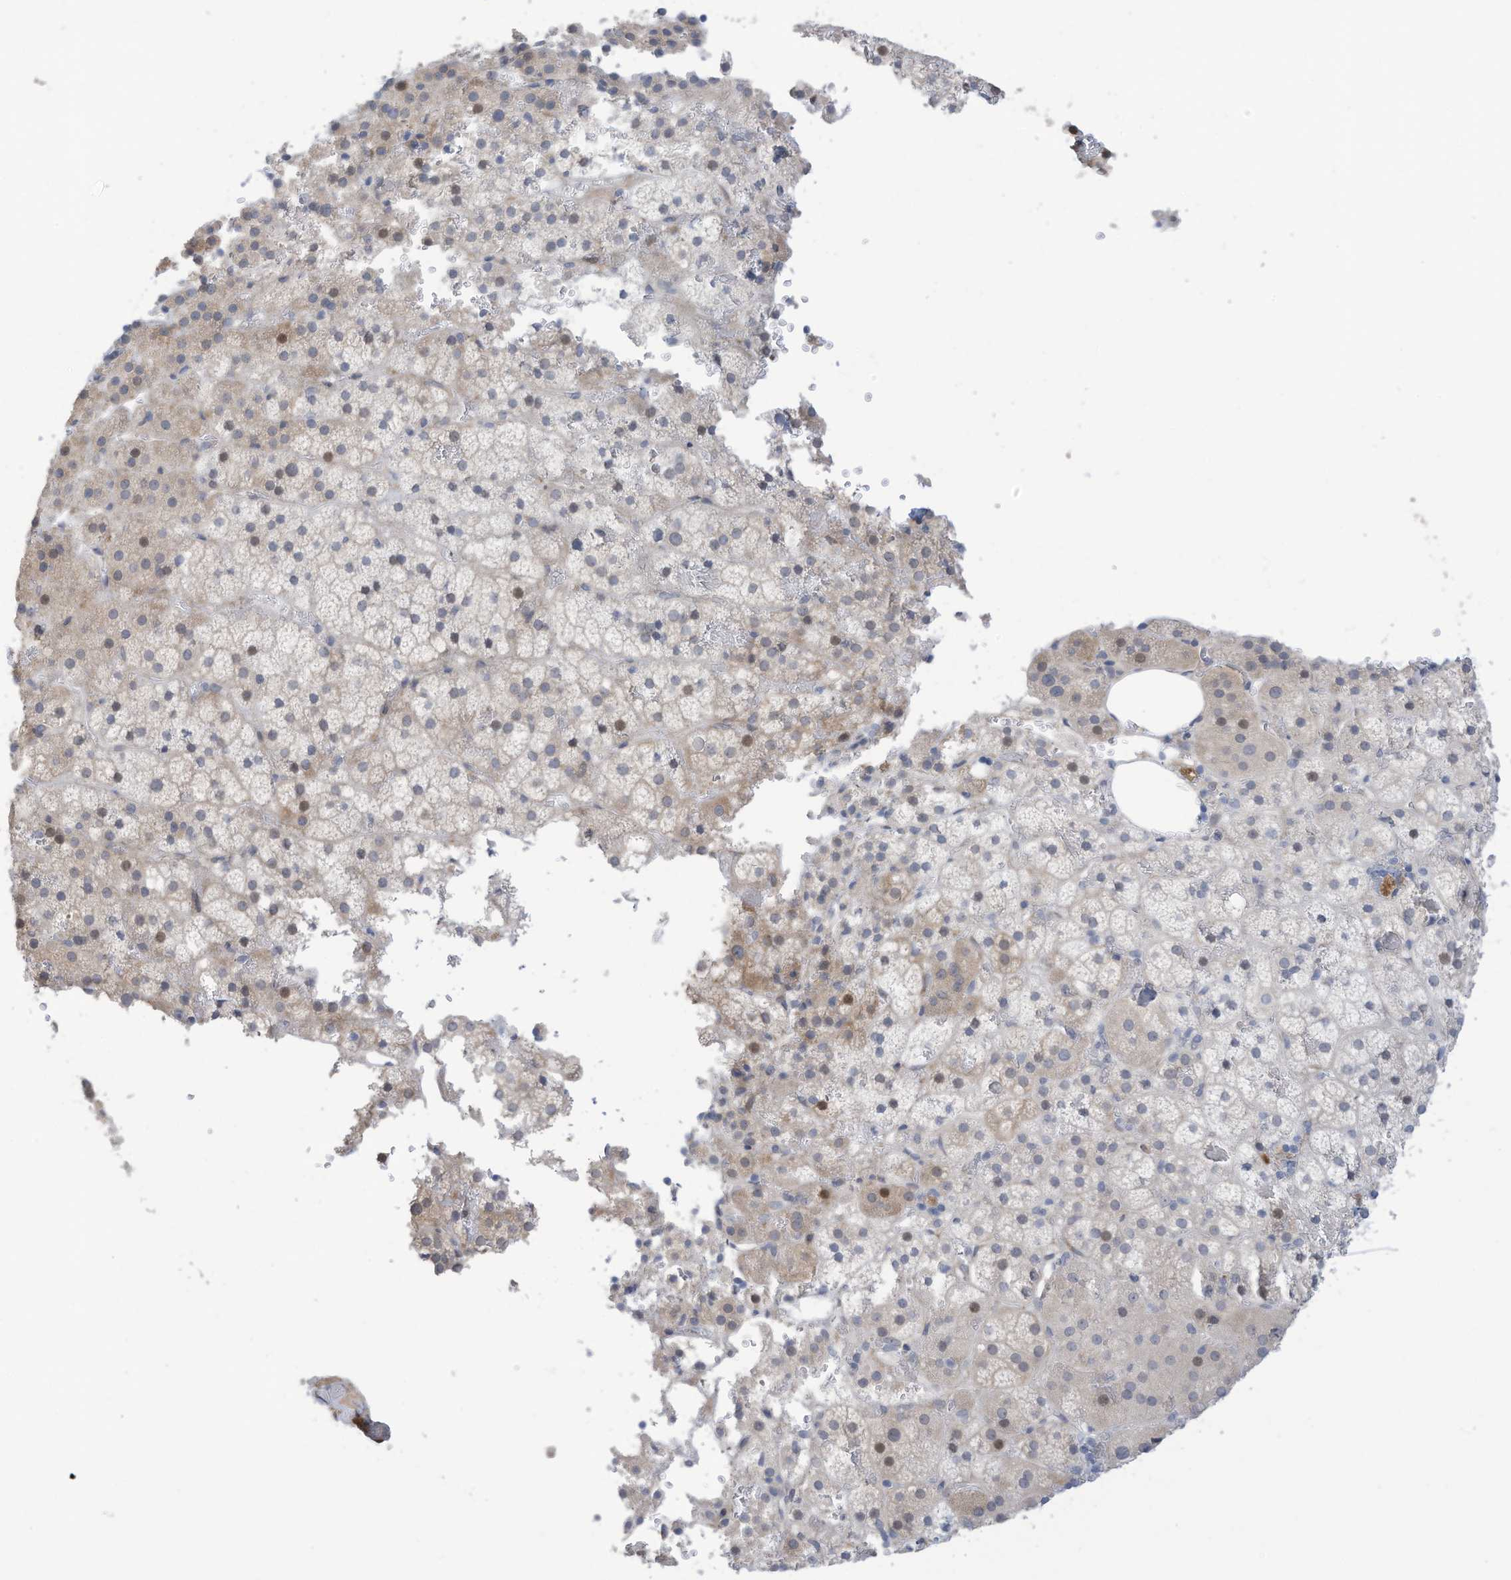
{"staining": {"intensity": "weak", "quantity": "<25%", "location": "cytoplasmic/membranous"}, "tissue": "adrenal gland", "cell_type": "Glandular cells", "image_type": "normal", "snomed": [{"axis": "morphology", "description": "Normal tissue, NOS"}, {"axis": "topography", "description": "Adrenal gland"}], "caption": "Image shows no significant protein staining in glandular cells of normal adrenal gland.", "gene": "ZNF292", "patient": {"sex": "female", "age": 59}}